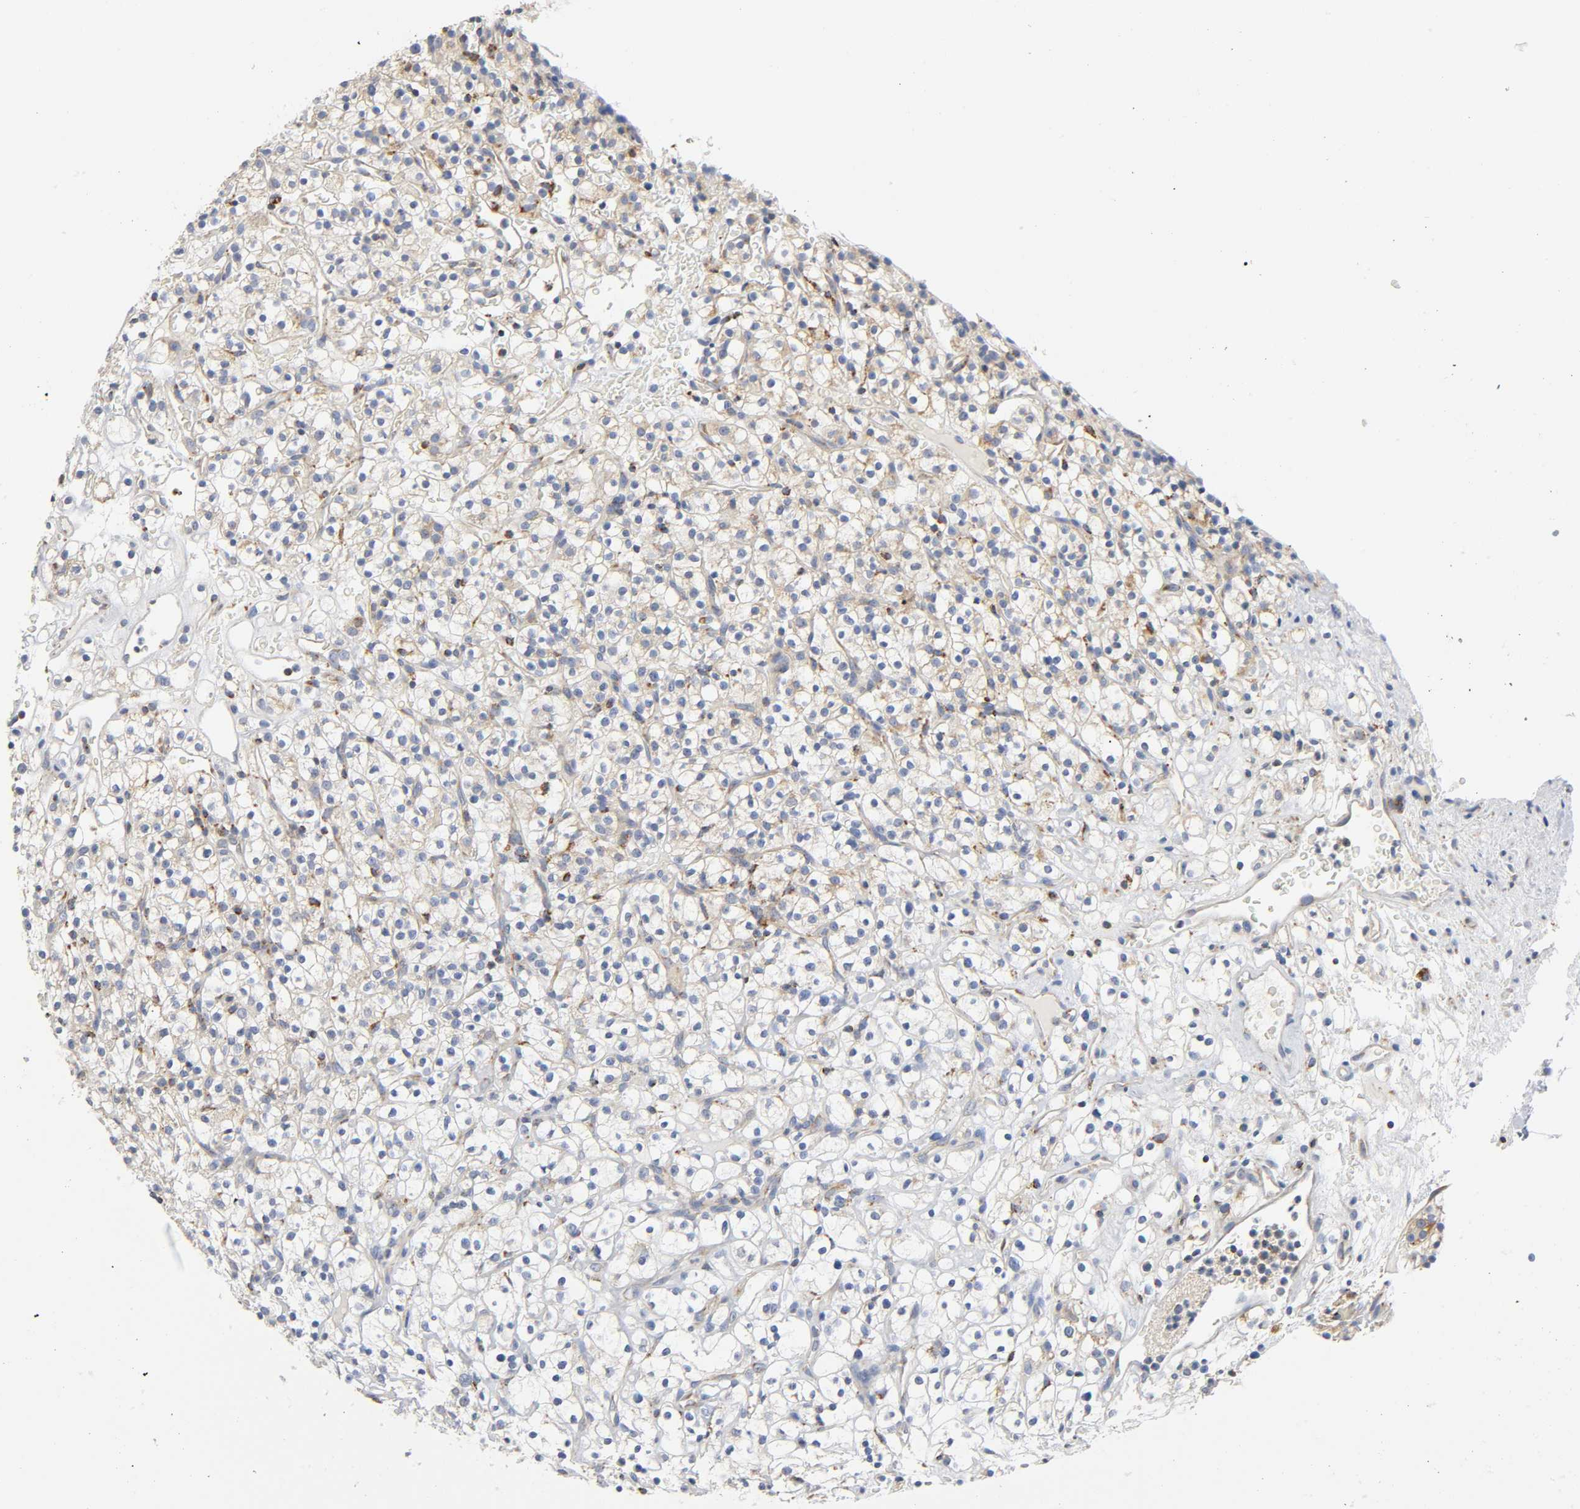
{"staining": {"intensity": "weak", "quantity": "25%-75%", "location": "cytoplasmic/membranous"}, "tissue": "renal cancer", "cell_type": "Tumor cells", "image_type": "cancer", "snomed": [{"axis": "morphology", "description": "Normal tissue, NOS"}, {"axis": "morphology", "description": "Adenocarcinoma, NOS"}, {"axis": "topography", "description": "Kidney"}], "caption": "Tumor cells exhibit low levels of weak cytoplasmic/membranous expression in about 25%-75% of cells in human renal cancer.", "gene": "BAK1", "patient": {"sex": "female", "age": 72}}